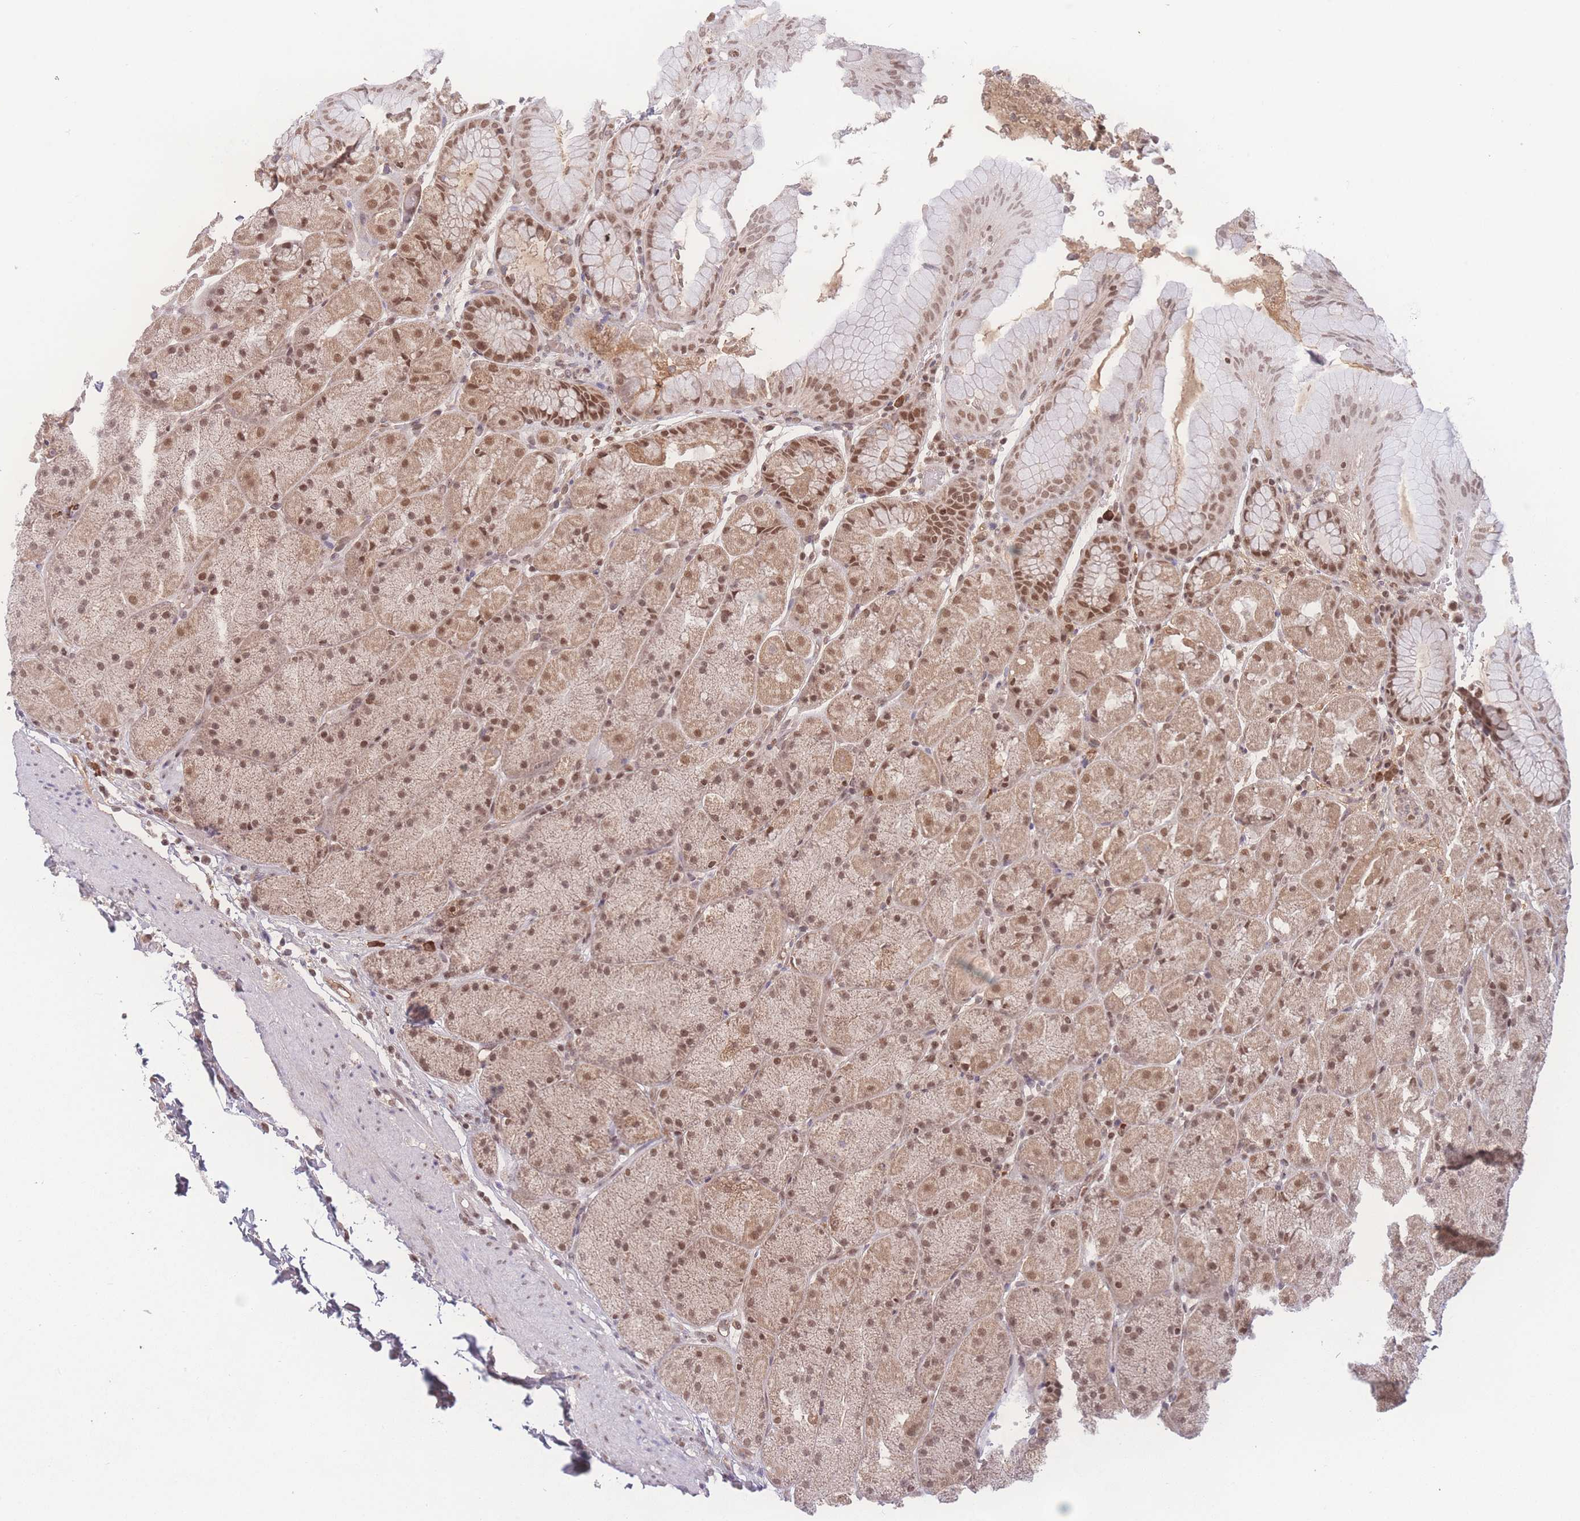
{"staining": {"intensity": "strong", "quantity": ">75%", "location": "nuclear"}, "tissue": "stomach", "cell_type": "Glandular cells", "image_type": "normal", "snomed": [{"axis": "morphology", "description": "Normal tissue, NOS"}, {"axis": "topography", "description": "Stomach, upper"}, {"axis": "topography", "description": "Stomach, lower"}], "caption": "Stomach stained with immunohistochemistry demonstrates strong nuclear expression in about >75% of glandular cells.", "gene": "RAVER1", "patient": {"sex": "male", "age": 67}}